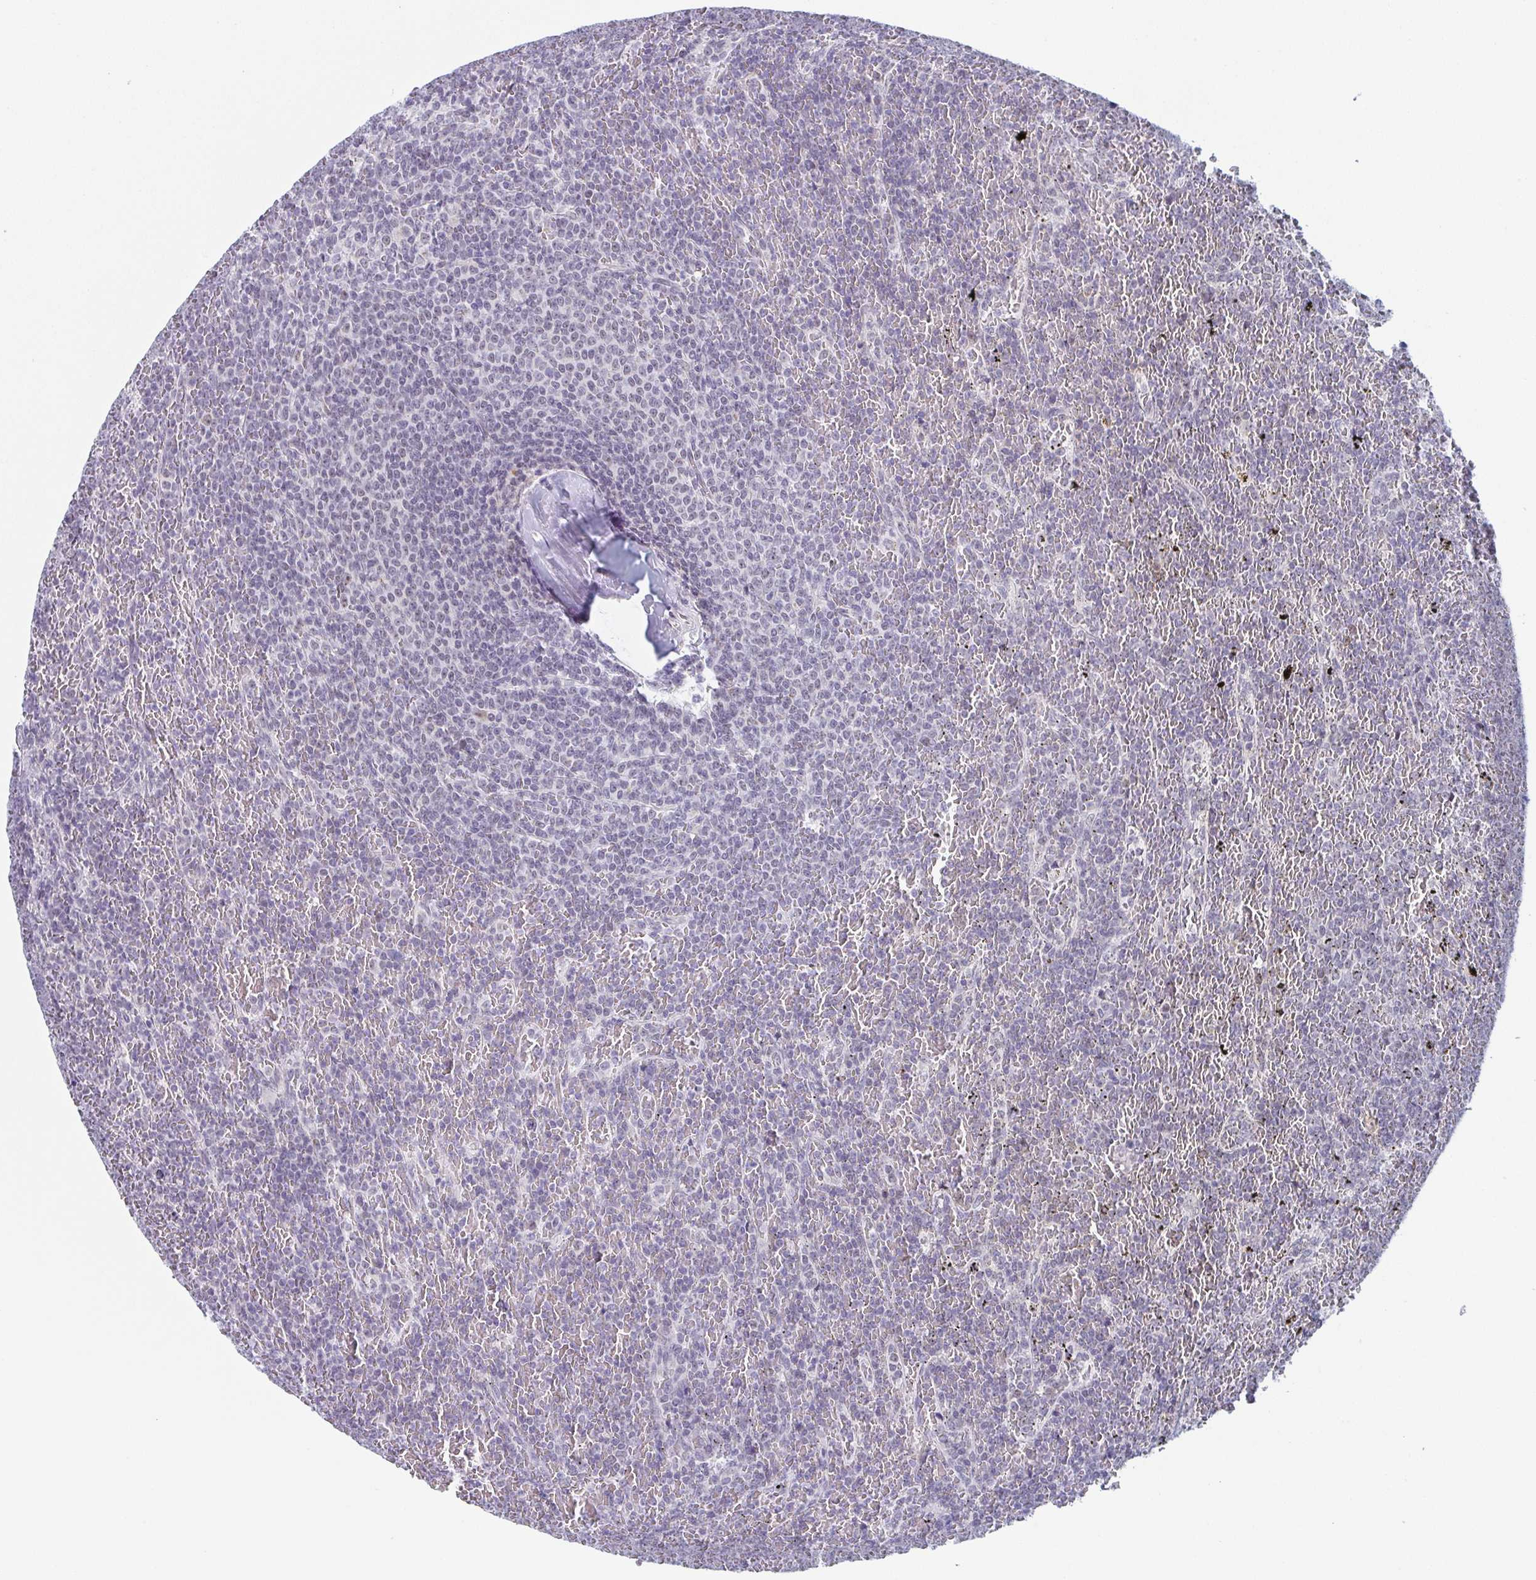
{"staining": {"intensity": "negative", "quantity": "none", "location": "none"}, "tissue": "lymphoma", "cell_type": "Tumor cells", "image_type": "cancer", "snomed": [{"axis": "morphology", "description": "Malignant lymphoma, non-Hodgkin's type, Low grade"}, {"axis": "topography", "description": "Spleen"}], "caption": "Image shows no protein expression in tumor cells of malignant lymphoma, non-Hodgkin's type (low-grade) tissue.", "gene": "EXOSC7", "patient": {"sex": "female", "age": 77}}